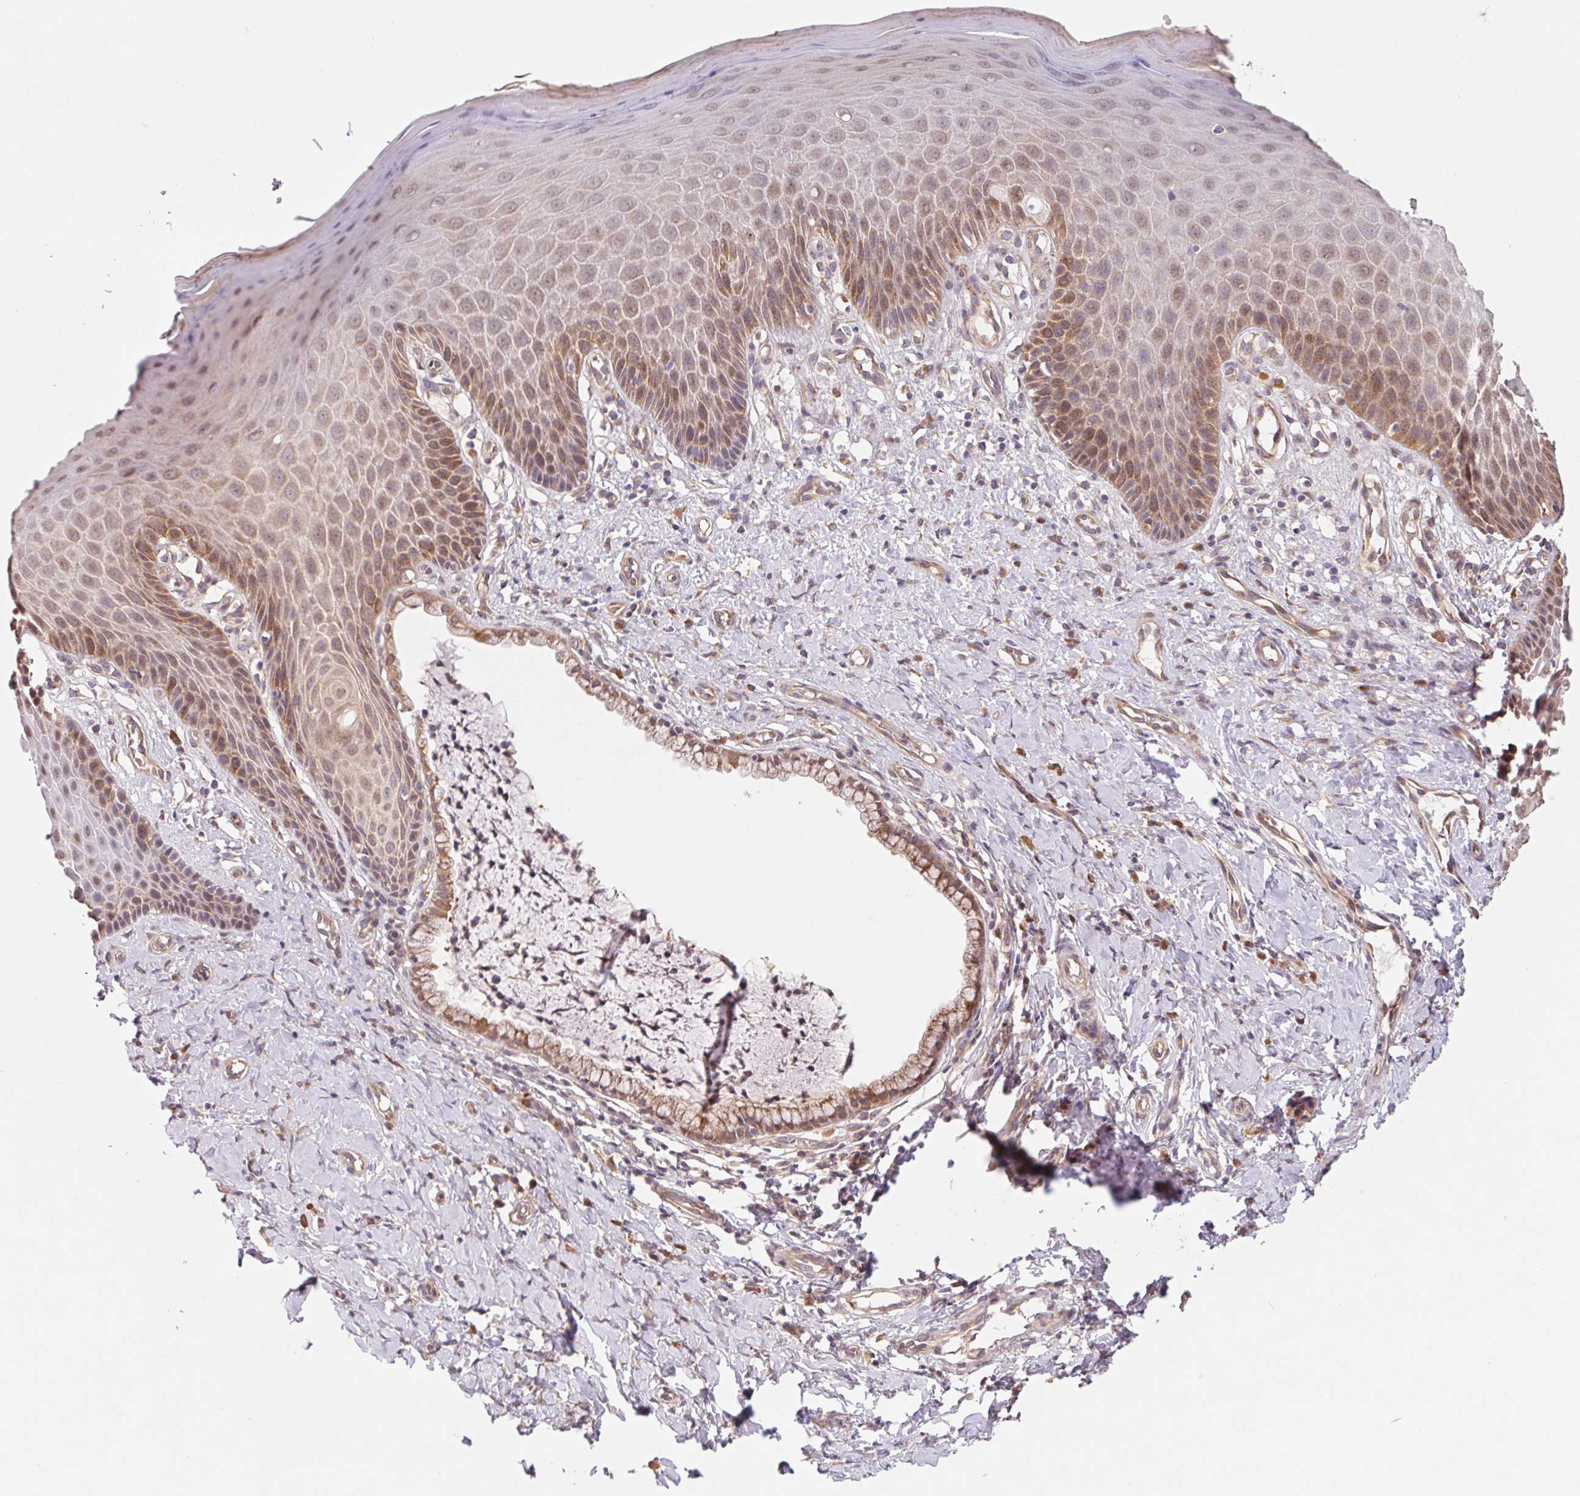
{"staining": {"intensity": "weak", "quantity": "25%-75%", "location": "cytoplasmic/membranous,nuclear"}, "tissue": "vagina", "cell_type": "Squamous epithelial cells", "image_type": "normal", "snomed": [{"axis": "morphology", "description": "Normal tissue, NOS"}, {"axis": "topography", "description": "Vagina"}], "caption": "Normal vagina reveals weak cytoplasmic/membranous,nuclear positivity in about 25%-75% of squamous epithelial cells.", "gene": "RRM1", "patient": {"sex": "female", "age": 83}}